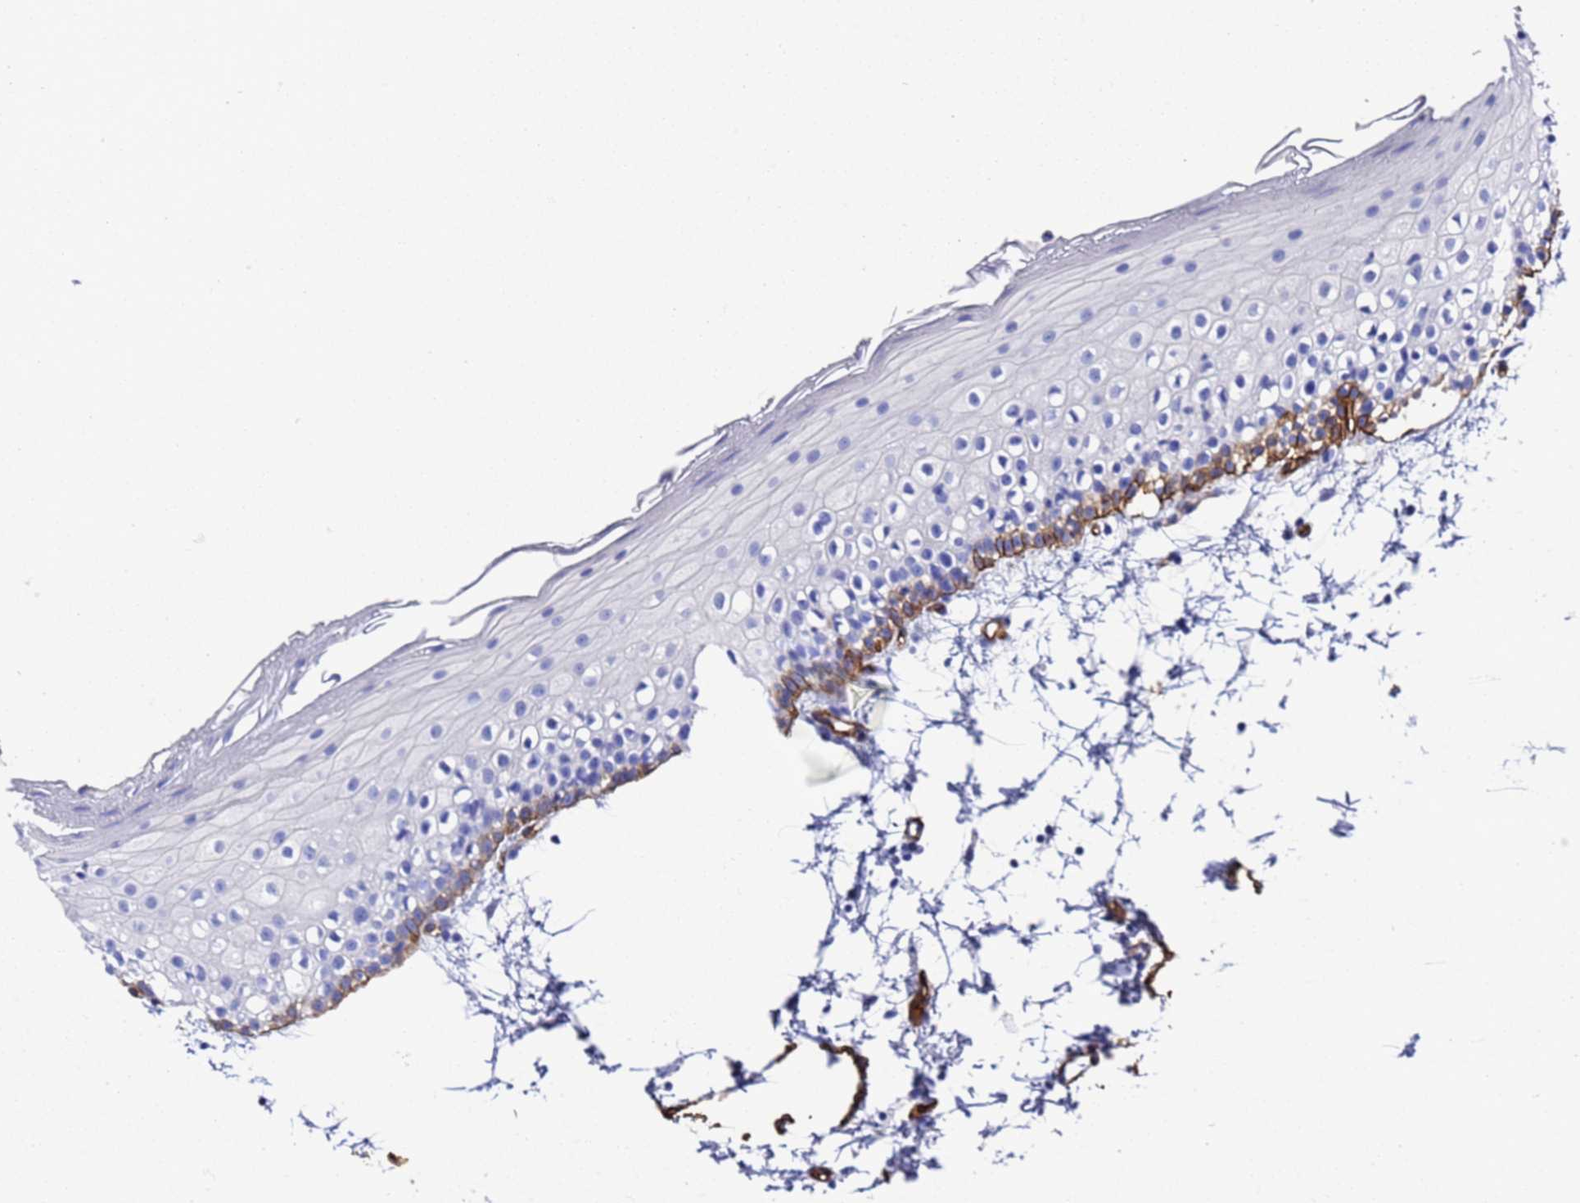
{"staining": {"intensity": "strong", "quantity": "<25%", "location": "cytoplasmic/membranous"}, "tissue": "oral mucosa", "cell_type": "Squamous epithelial cells", "image_type": "normal", "snomed": [{"axis": "morphology", "description": "Normal tissue, NOS"}, {"axis": "topography", "description": "Oral tissue"}], "caption": "Immunohistochemistry histopathology image of unremarkable oral mucosa: oral mucosa stained using immunohistochemistry shows medium levels of strong protein expression localized specifically in the cytoplasmic/membranous of squamous epithelial cells, appearing as a cytoplasmic/membranous brown color.", "gene": "ADIPOQ", "patient": {"sex": "male", "age": 28}}